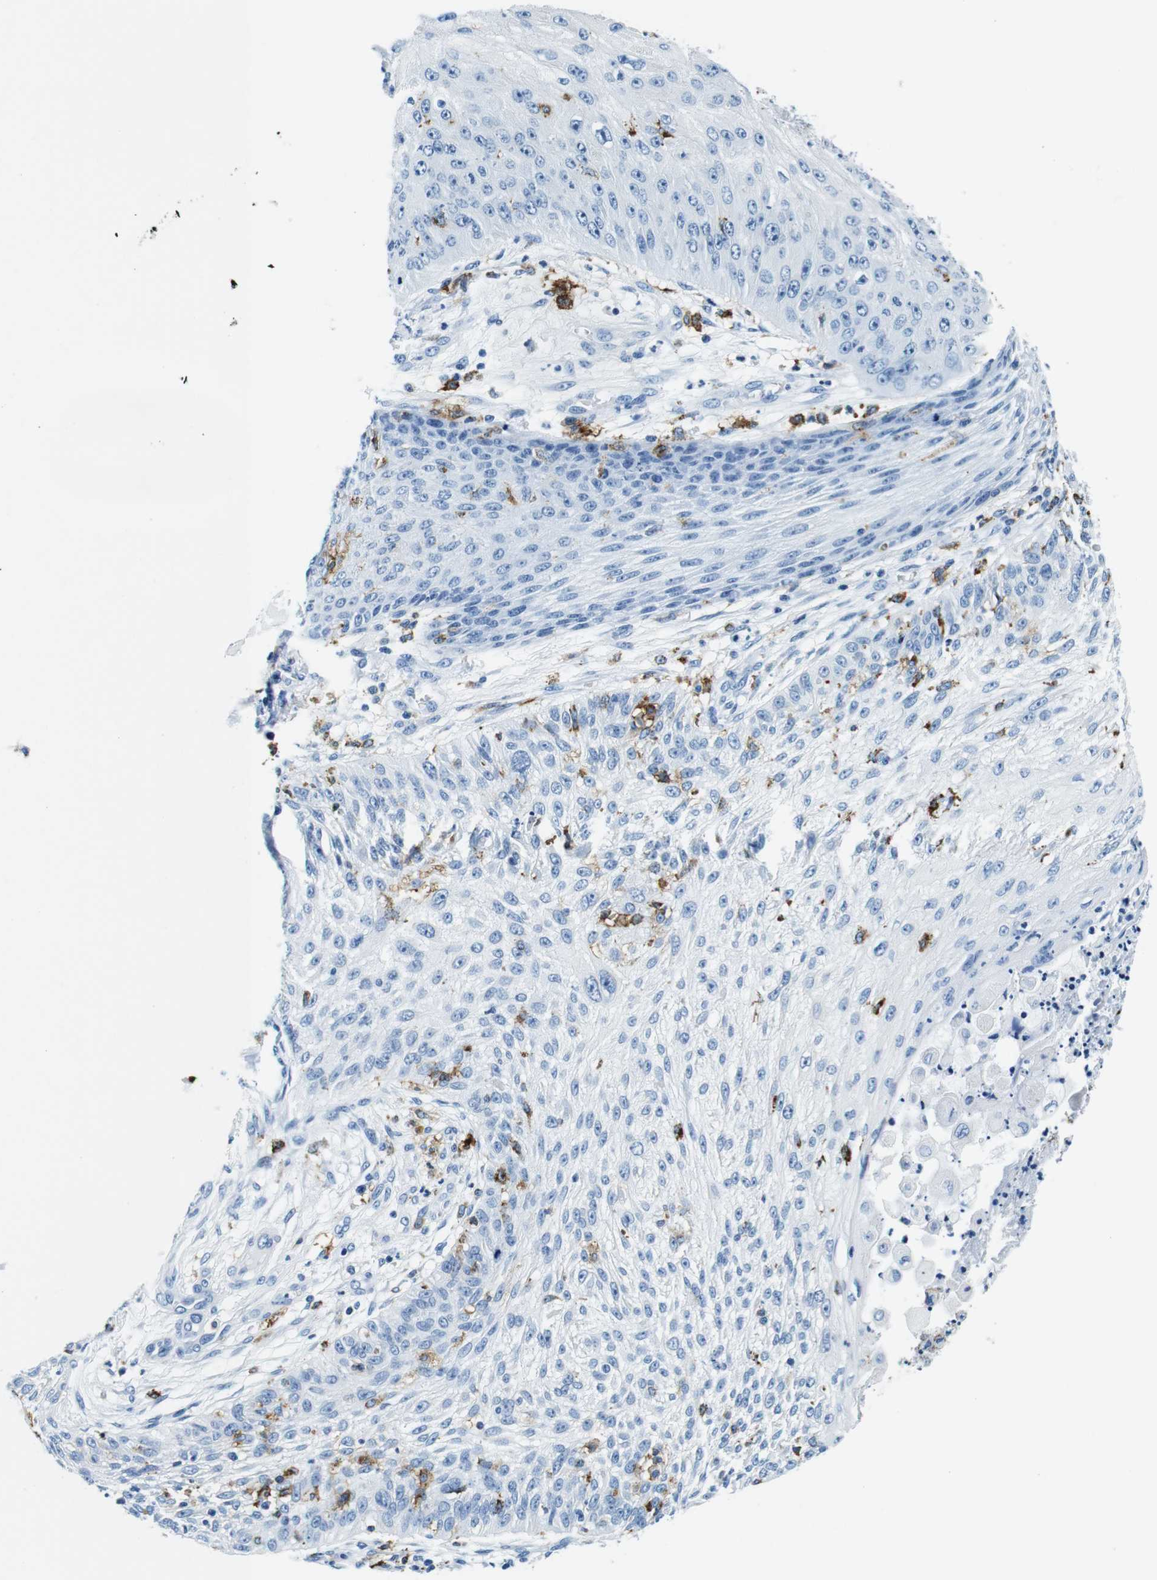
{"staining": {"intensity": "negative", "quantity": "none", "location": "none"}, "tissue": "skin cancer", "cell_type": "Tumor cells", "image_type": "cancer", "snomed": [{"axis": "morphology", "description": "Squamous cell carcinoma, NOS"}, {"axis": "topography", "description": "Skin"}], "caption": "High power microscopy photomicrograph of an immunohistochemistry micrograph of skin cancer, revealing no significant expression in tumor cells.", "gene": "HLA-DRB1", "patient": {"sex": "female", "age": 80}}